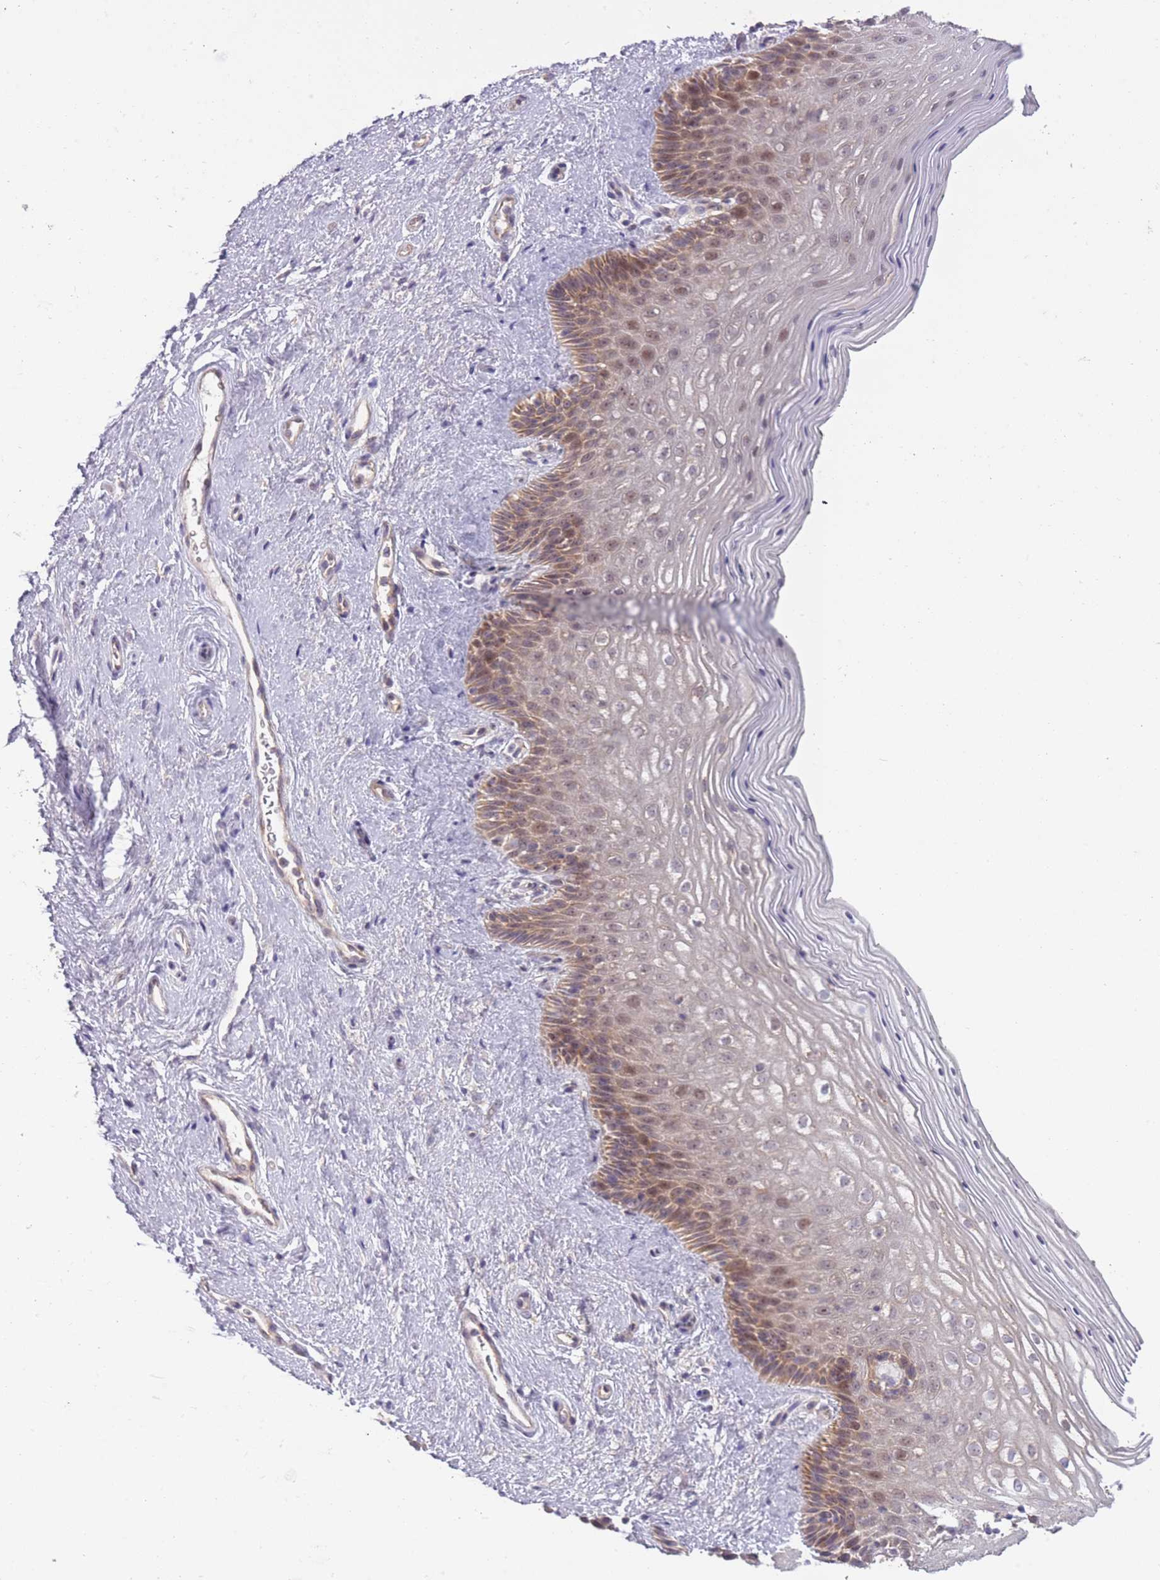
{"staining": {"intensity": "weak", "quantity": "25%-75%", "location": "cytoplasmic/membranous"}, "tissue": "vagina", "cell_type": "Squamous epithelial cells", "image_type": "normal", "snomed": [{"axis": "morphology", "description": "Normal tissue, NOS"}, {"axis": "topography", "description": "Vagina"}], "caption": "IHC of normal vagina shows low levels of weak cytoplasmic/membranous expression in about 25%-75% of squamous epithelial cells. (brown staining indicates protein expression, while blue staining denotes nuclei).", "gene": "MRPS18C", "patient": {"sex": "female", "age": 47}}